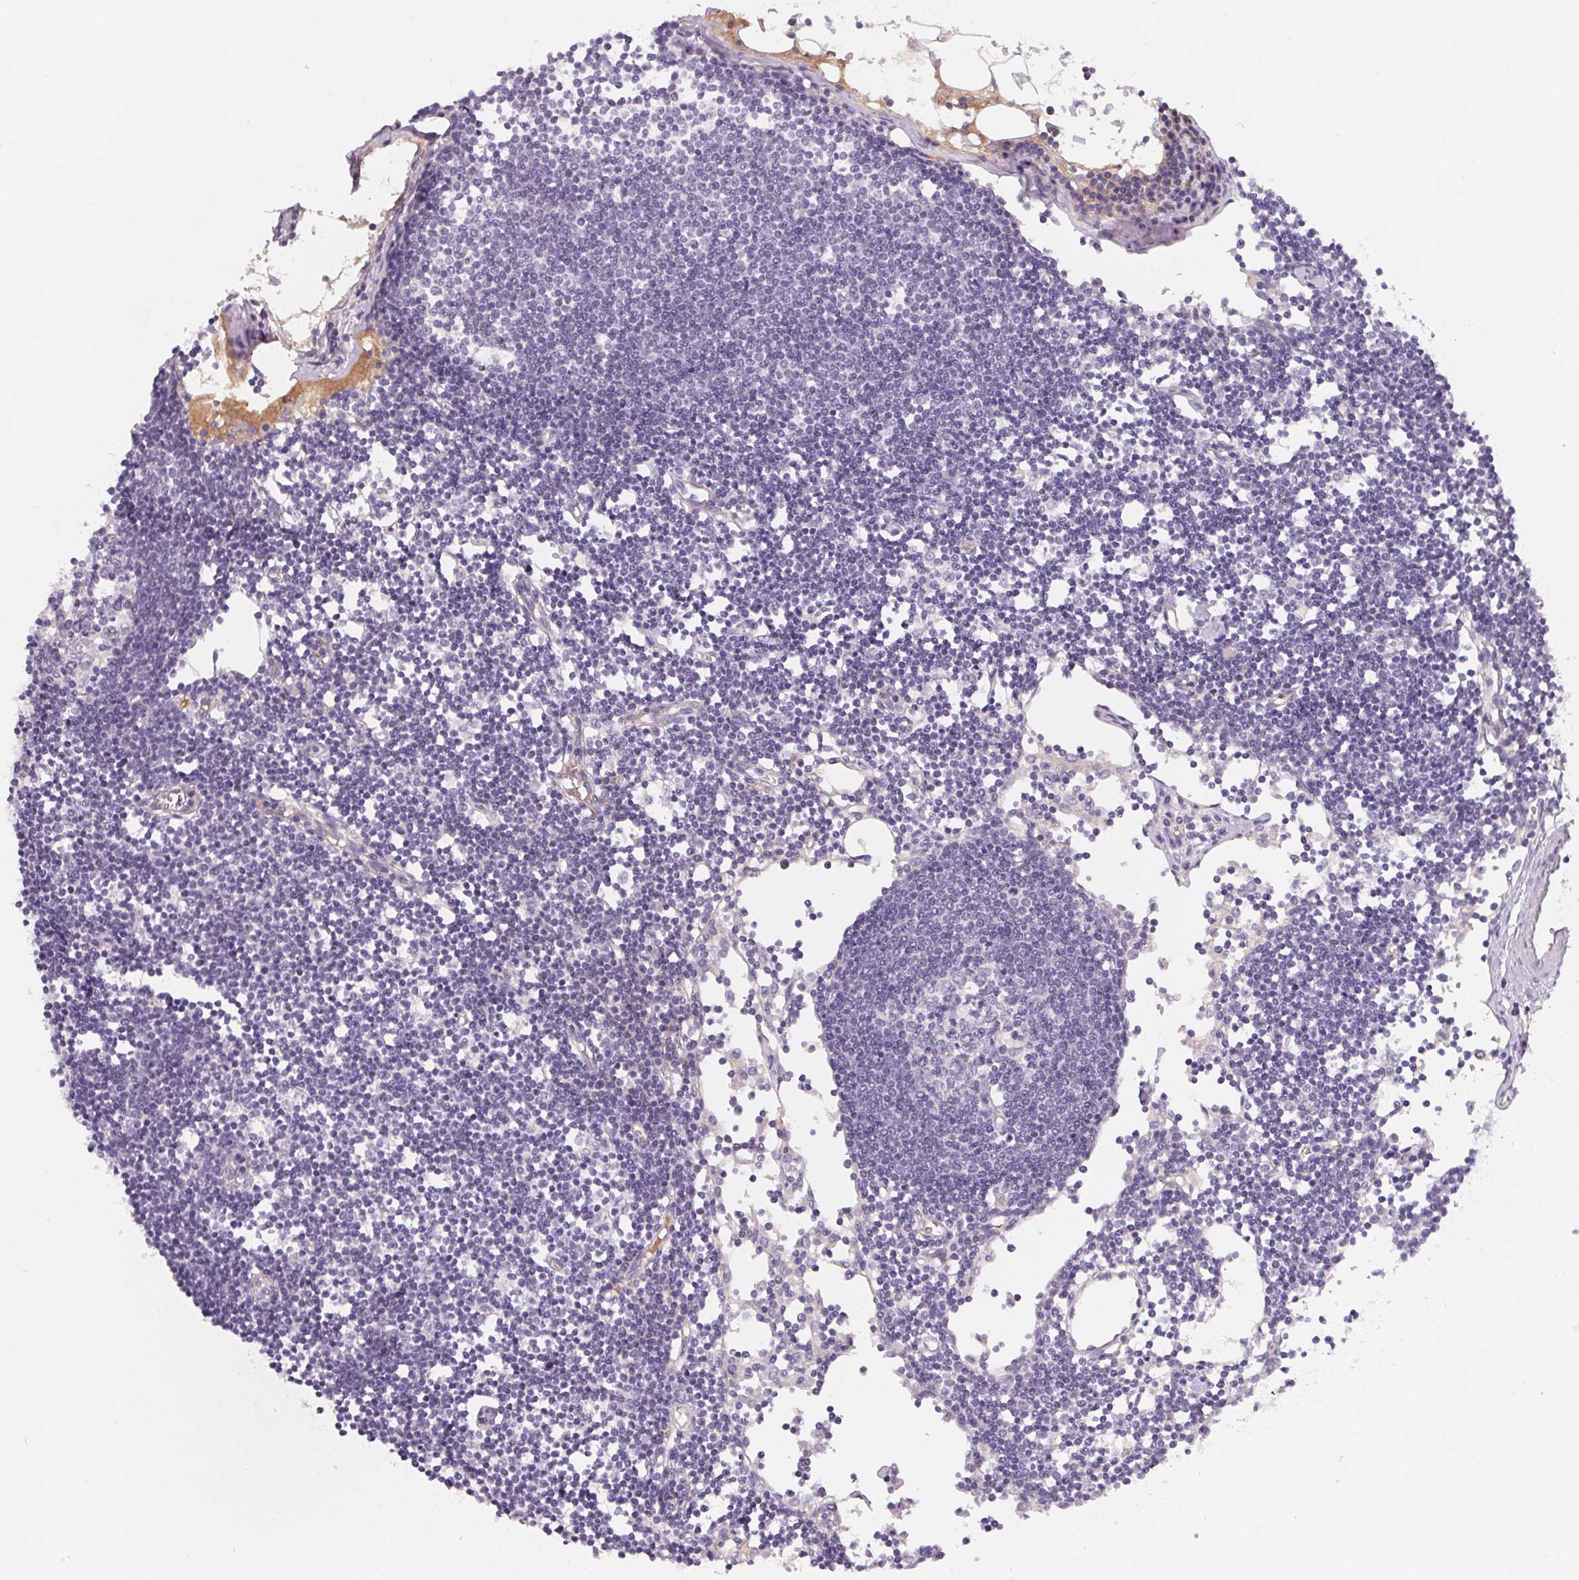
{"staining": {"intensity": "negative", "quantity": "none", "location": "none"}, "tissue": "lymph node", "cell_type": "Germinal center cells", "image_type": "normal", "snomed": [{"axis": "morphology", "description": "Normal tissue, NOS"}, {"axis": "topography", "description": "Lymph node"}], "caption": "An IHC histopathology image of unremarkable lymph node is shown. There is no staining in germinal center cells of lymph node. The staining is performed using DAB brown chromogen with nuclei counter-stained in using hematoxylin.", "gene": "LPA", "patient": {"sex": "female", "age": 65}}